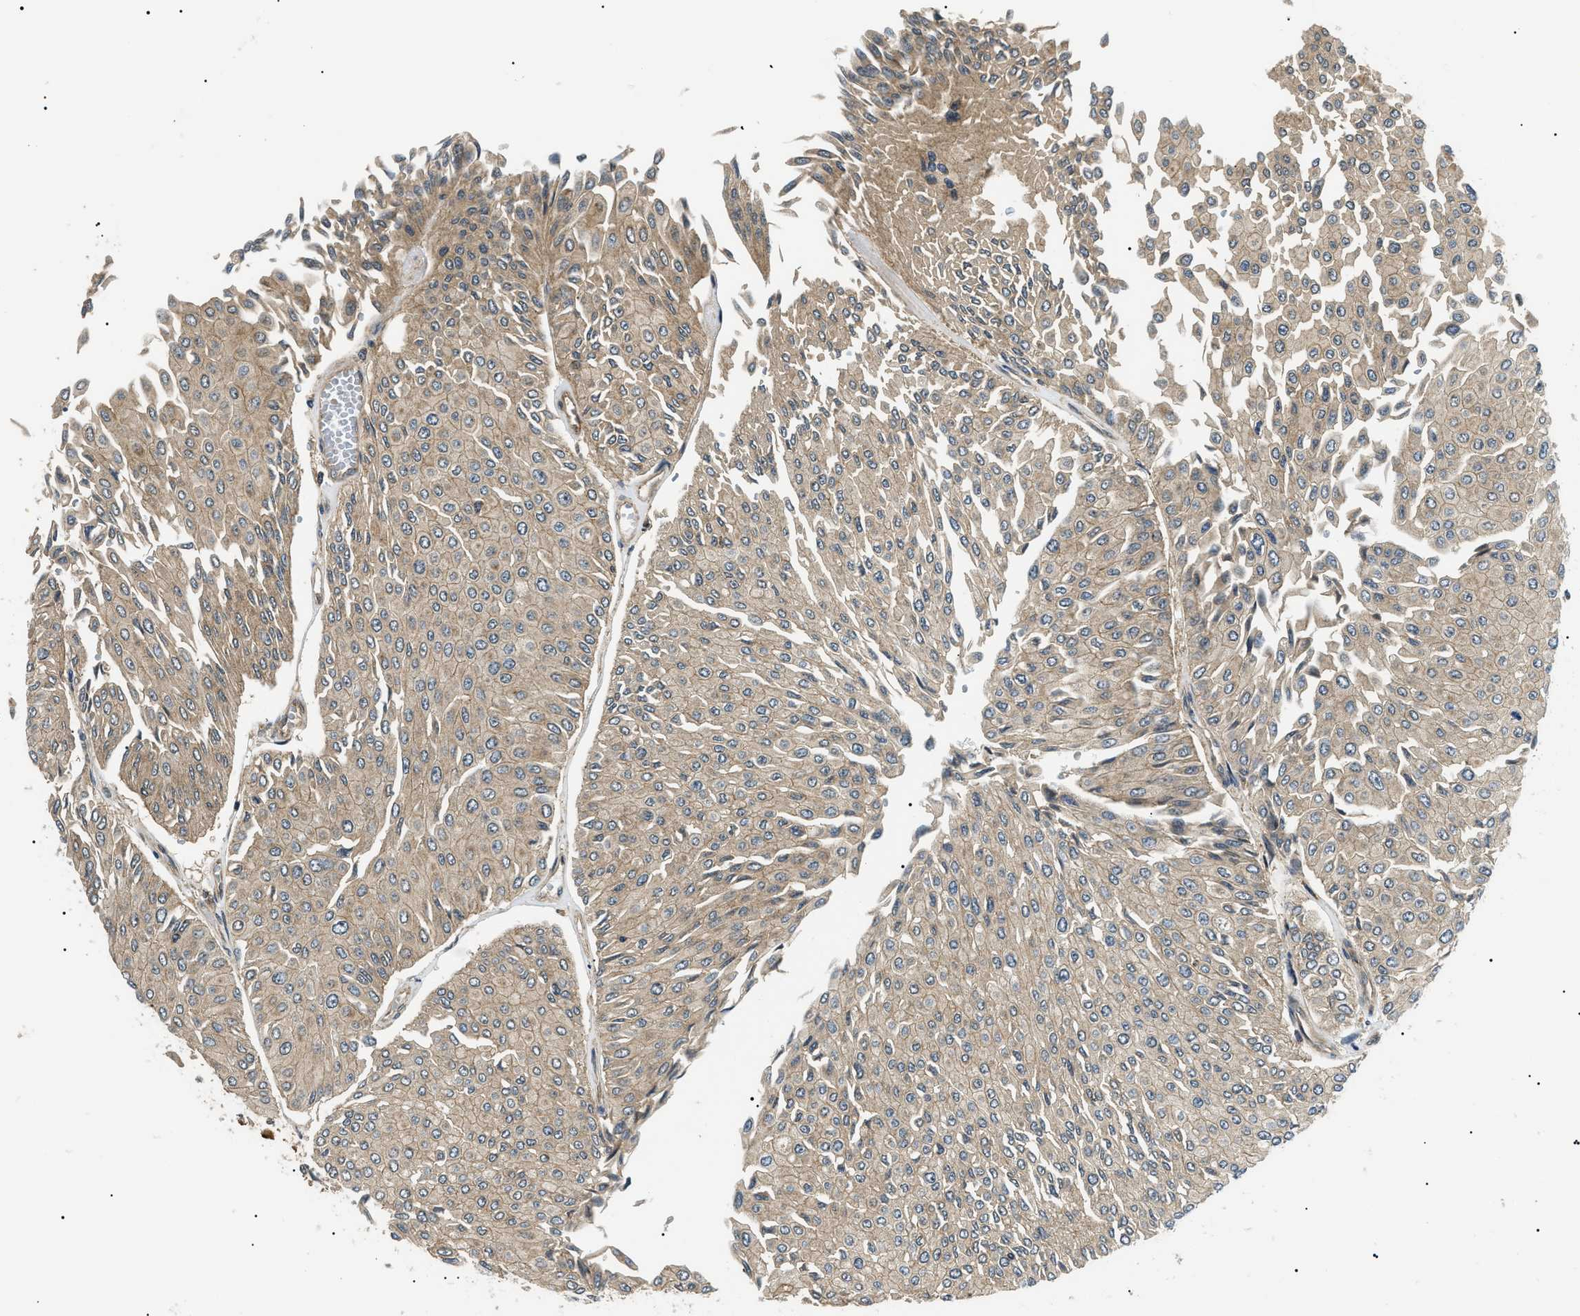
{"staining": {"intensity": "weak", "quantity": ">75%", "location": "cytoplasmic/membranous"}, "tissue": "urothelial cancer", "cell_type": "Tumor cells", "image_type": "cancer", "snomed": [{"axis": "morphology", "description": "Urothelial carcinoma, Low grade"}, {"axis": "topography", "description": "Urinary bladder"}], "caption": "IHC of human low-grade urothelial carcinoma demonstrates low levels of weak cytoplasmic/membranous expression in about >75% of tumor cells.", "gene": "ATP6AP1", "patient": {"sex": "male", "age": 67}}